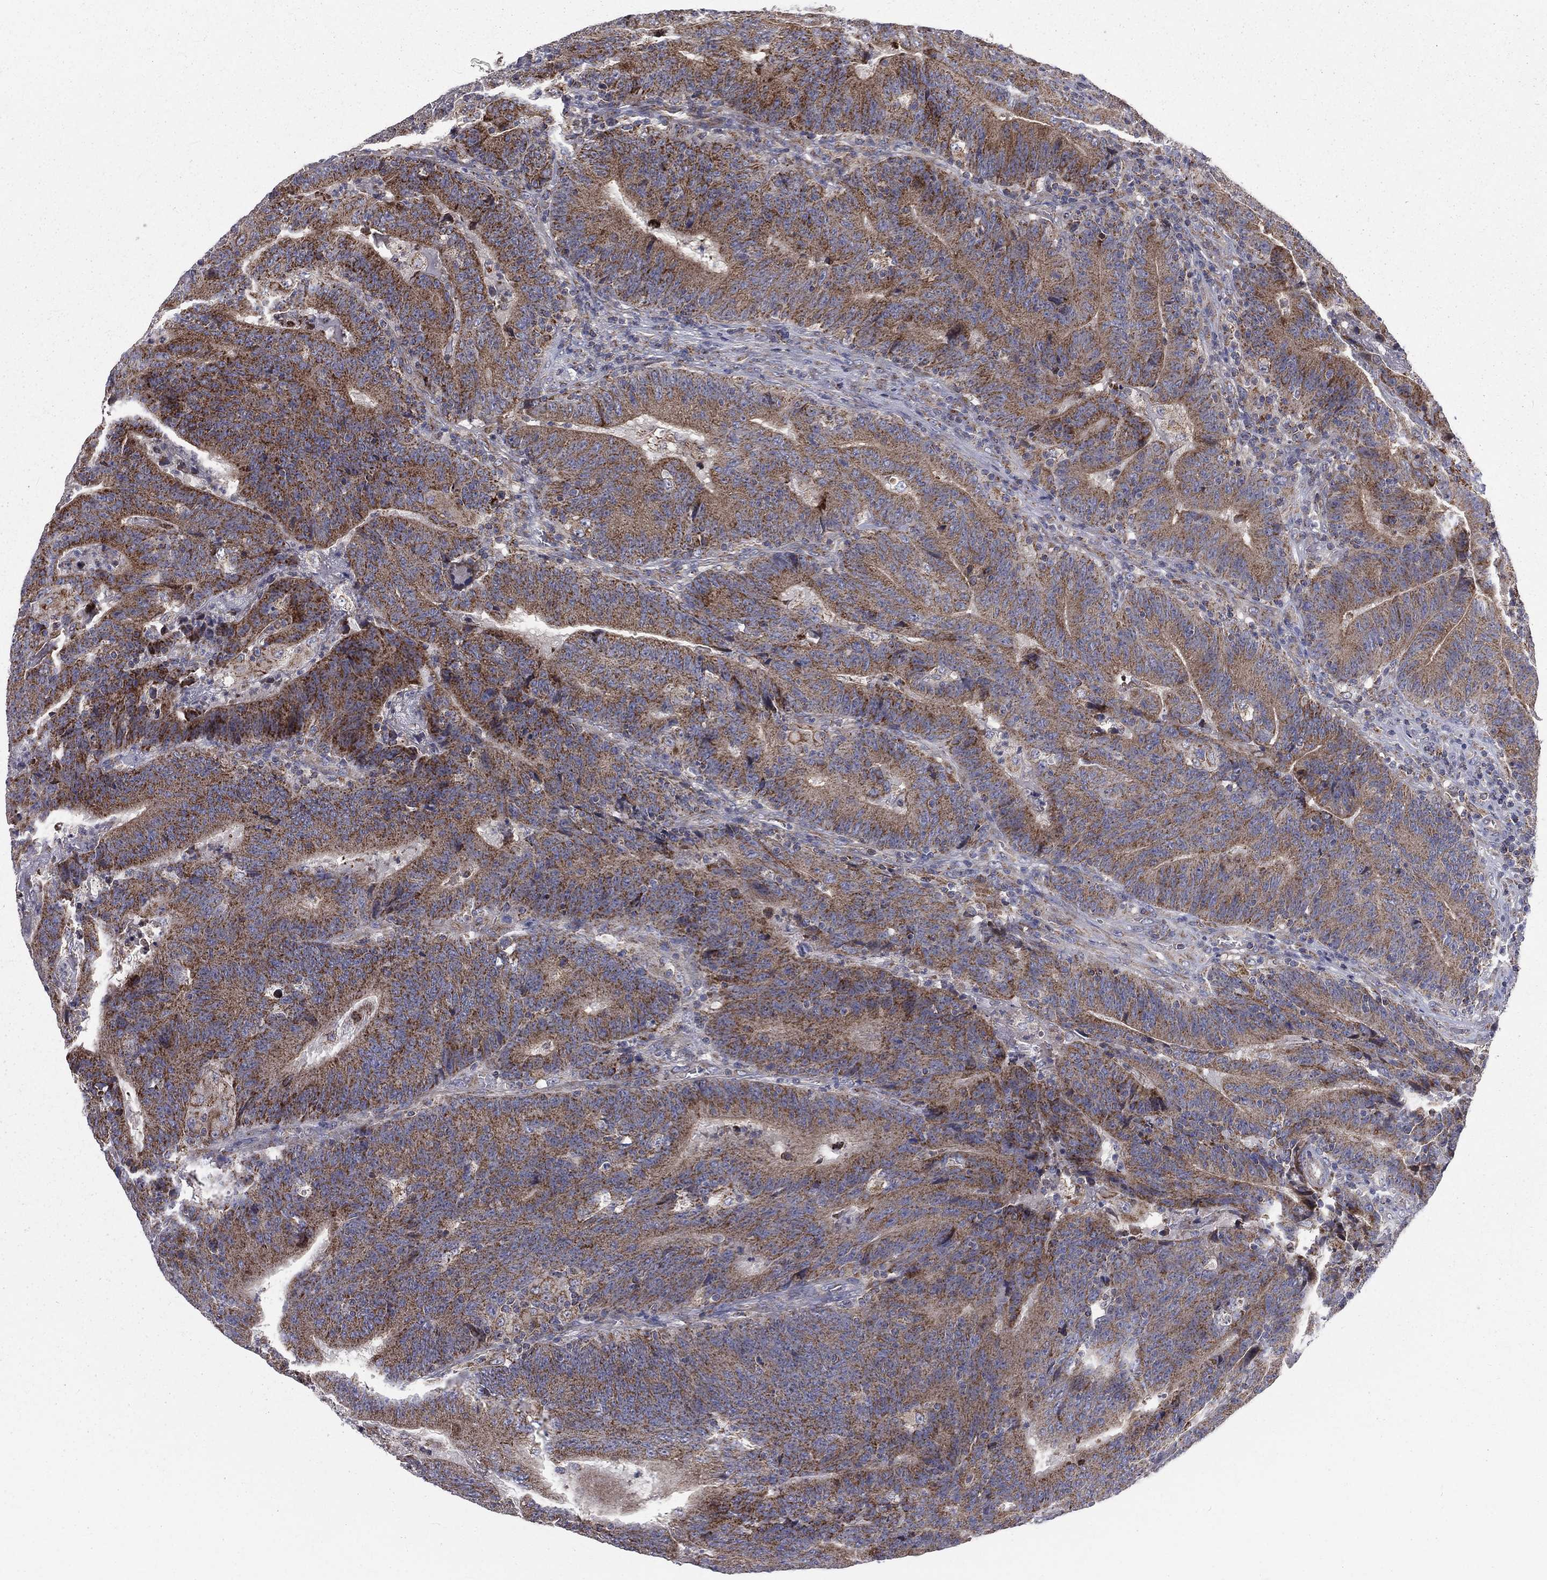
{"staining": {"intensity": "moderate", "quantity": ">75%", "location": "cytoplasmic/membranous"}, "tissue": "colorectal cancer", "cell_type": "Tumor cells", "image_type": "cancer", "snomed": [{"axis": "morphology", "description": "Adenocarcinoma, NOS"}, {"axis": "topography", "description": "Colon"}], "caption": "Tumor cells reveal medium levels of moderate cytoplasmic/membranous positivity in approximately >75% of cells in adenocarcinoma (colorectal).", "gene": "GPD1", "patient": {"sex": "female", "age": 75}}